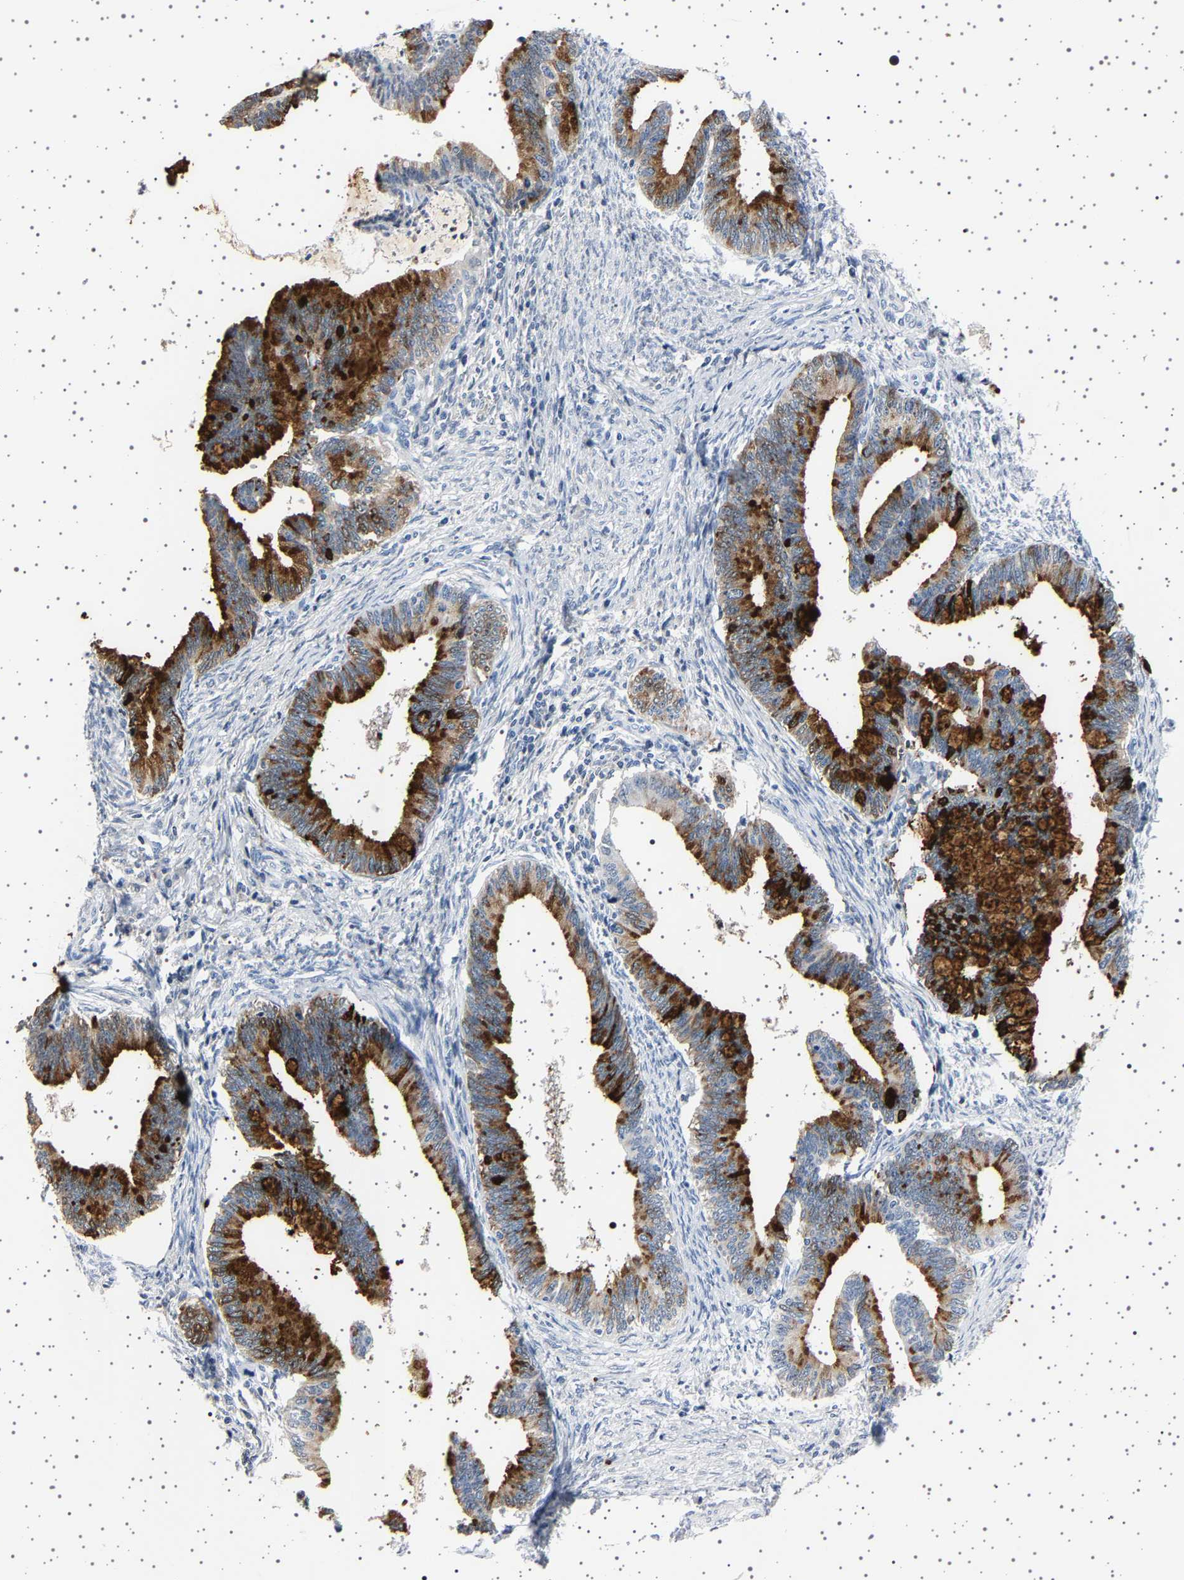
{"staining": {"intensity": "strong", "quantity": ">75%", "location": "cytoplasmic/membranous"}, "tissue": "cervical cancer", "cell_type": "Tumor cells", "image_type": "cancer", "snomed": [{"axis": "morphology", "description": "Adenocarcinoma, NOS"}, {"axis": "topography", "description": "Cervix"}], "caption": "This is a micrograph of immunohistochemistry (IHC) staining of cervical cancer, which shows strong expression in the cytoplasmic/membranous of tumor cells.", "gene": "TFF3", "patient": {"sex": "female", "age": 36}}